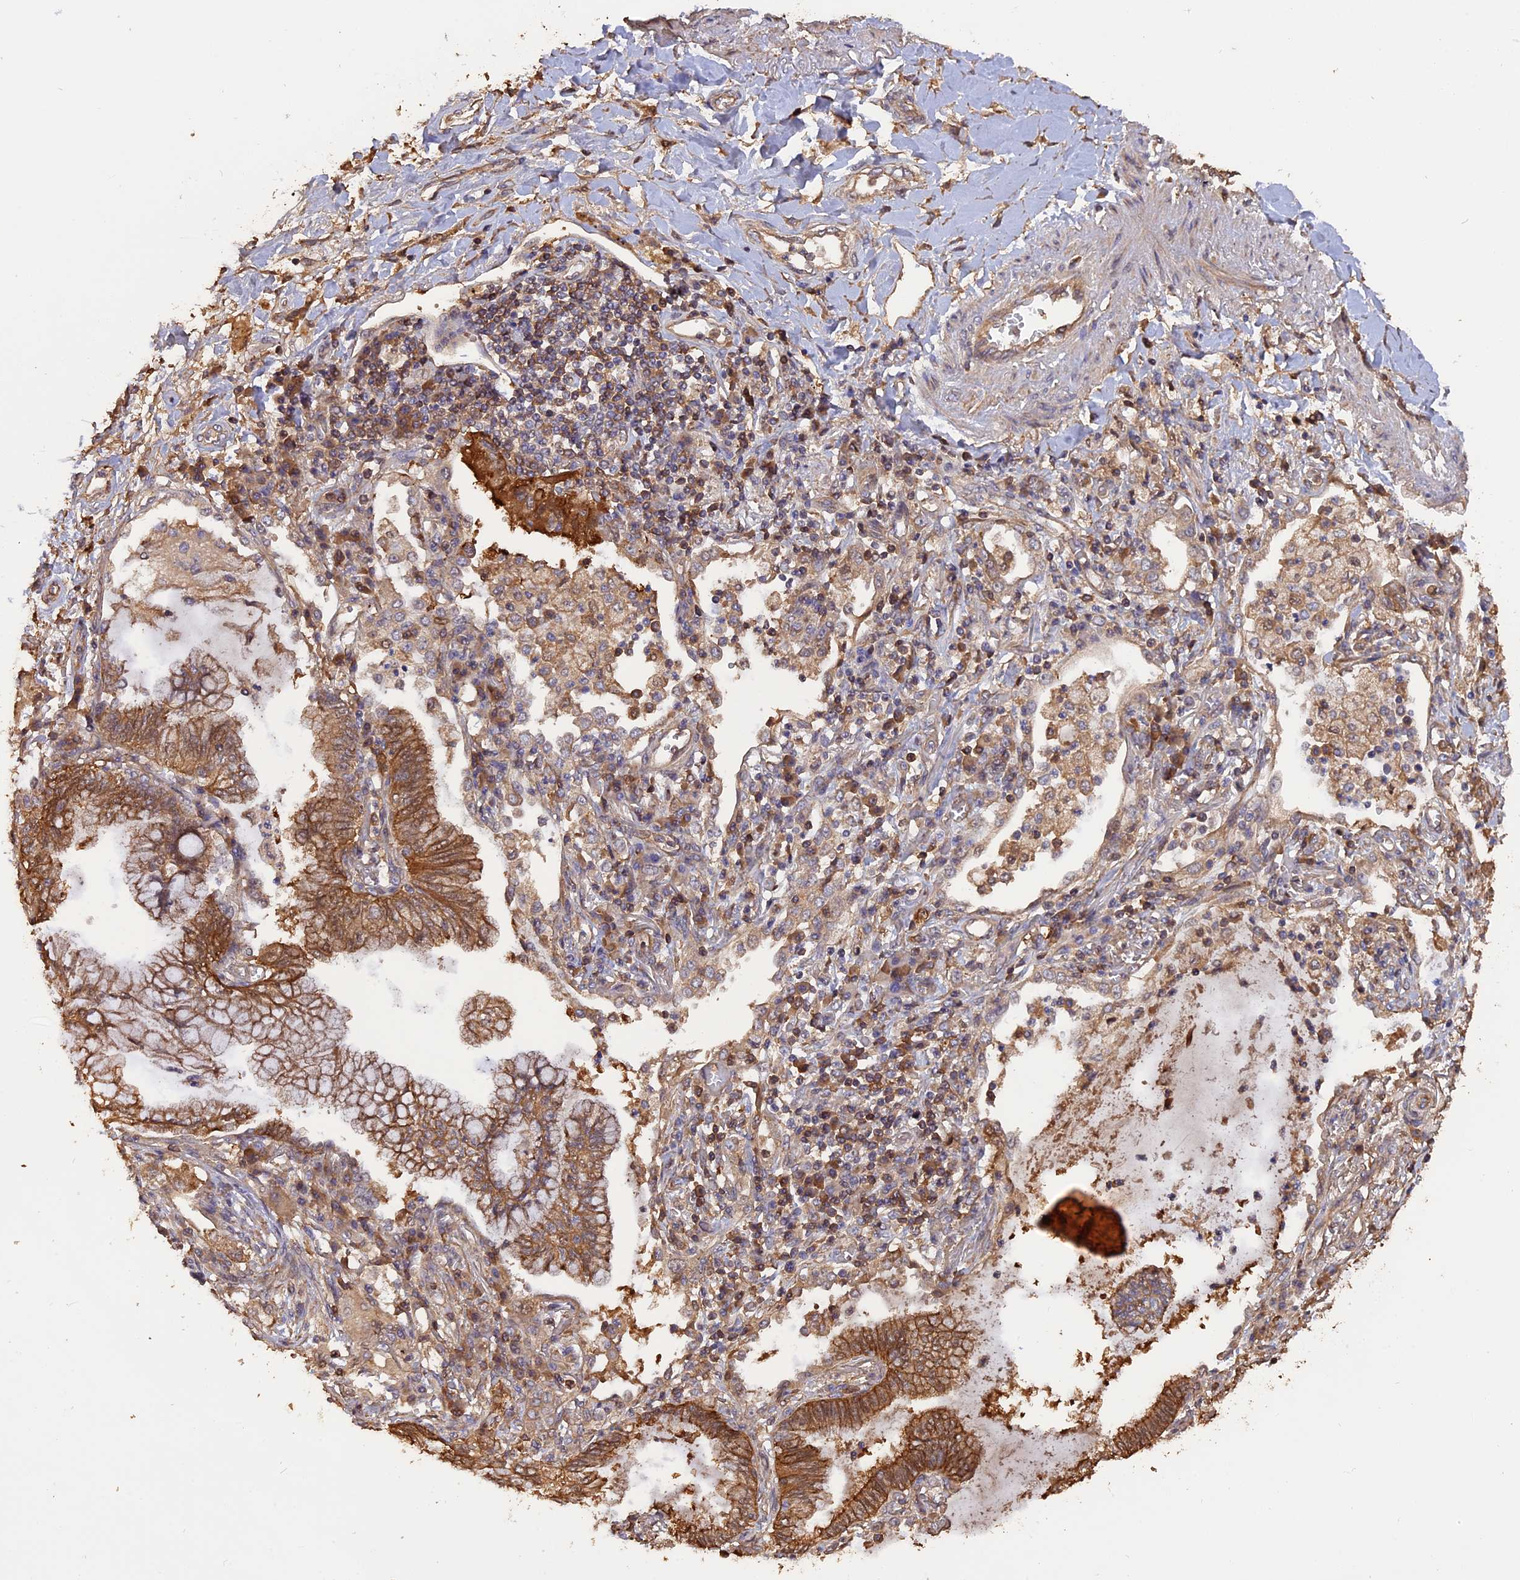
{"staining": {"intensity": "moderate", "quantity": ">75%", "location": "cytoplasmic/membranous"}, "tissue": "lung cancer", "cell_type": "Tumor cells", "image_type": "cancer", "snomed": [{"axis": "morphology", "description": "Adenocarcinoma, NOS"}, {"axis": "topography", "description": "Lung"}], "caption": "Immunohistochemical staining of lung cancer shows medium levels of moderate cytoplasmic/membranous protein expression in about >75% of tumor cells.", "gene": "RASAL1", "patient": {"sex": "female", "age": 70}}